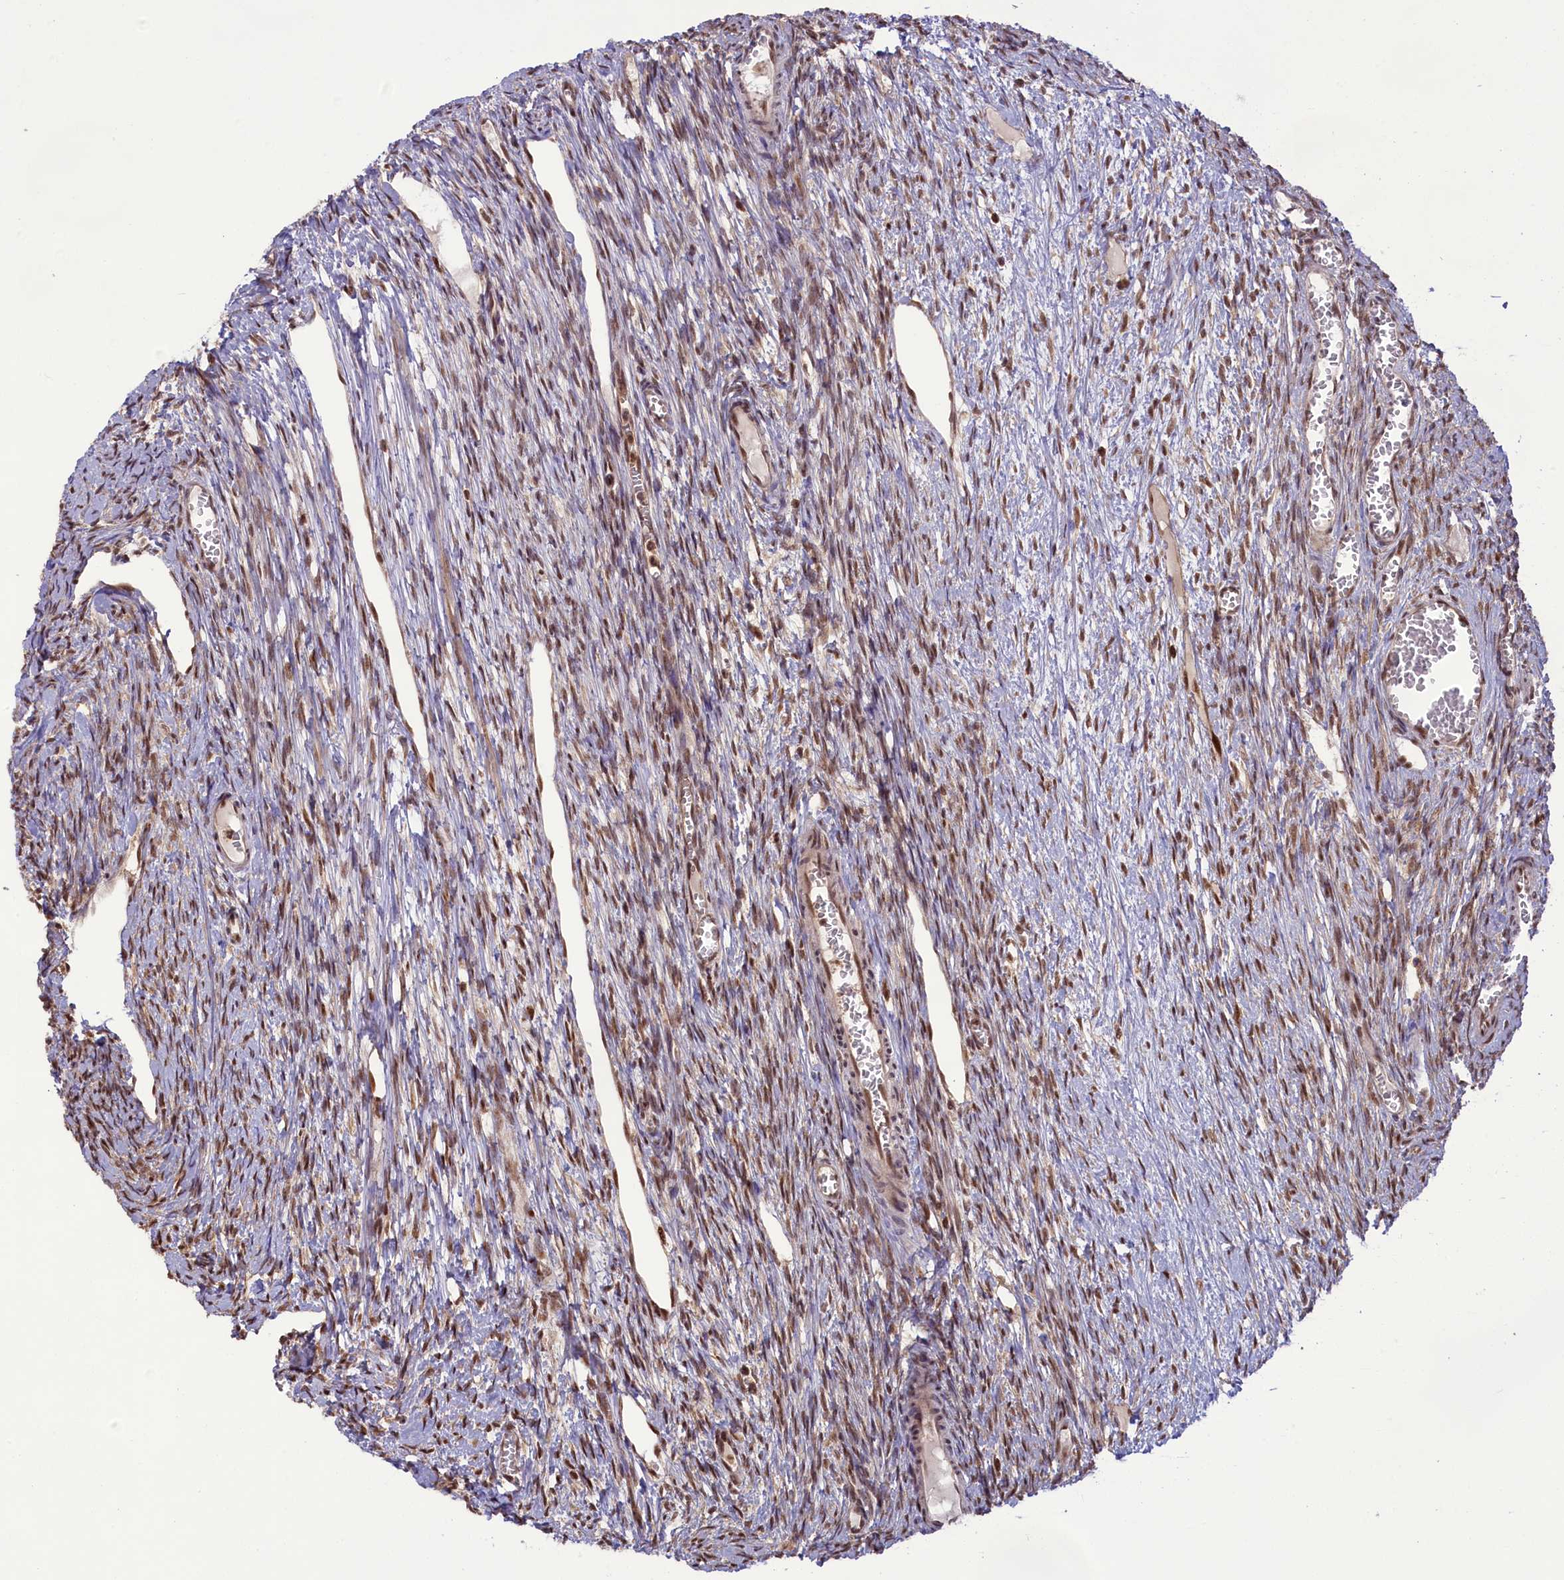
{"staining": {"intensity": "moderate", "quantity": ">75%", "location": "cytoplasmic/membranous,nuclear"}, "tissue": "ovary", "cell_type": "Follicle cells", "image_type": "normal", "snomed": [{"axis": "morphology", "description": "Normal tissue, NOS"}, {"axis": "topography", "description": "Ovary"}], "caption": "Immunohistochemical staining of benign human ovary shows moderate cytoplasmic/membranous,nuclear protein positivity in approximately >75% of follicle cells.", "gene": "CARD8", "patient": {"sex": "female", "age": 44}}